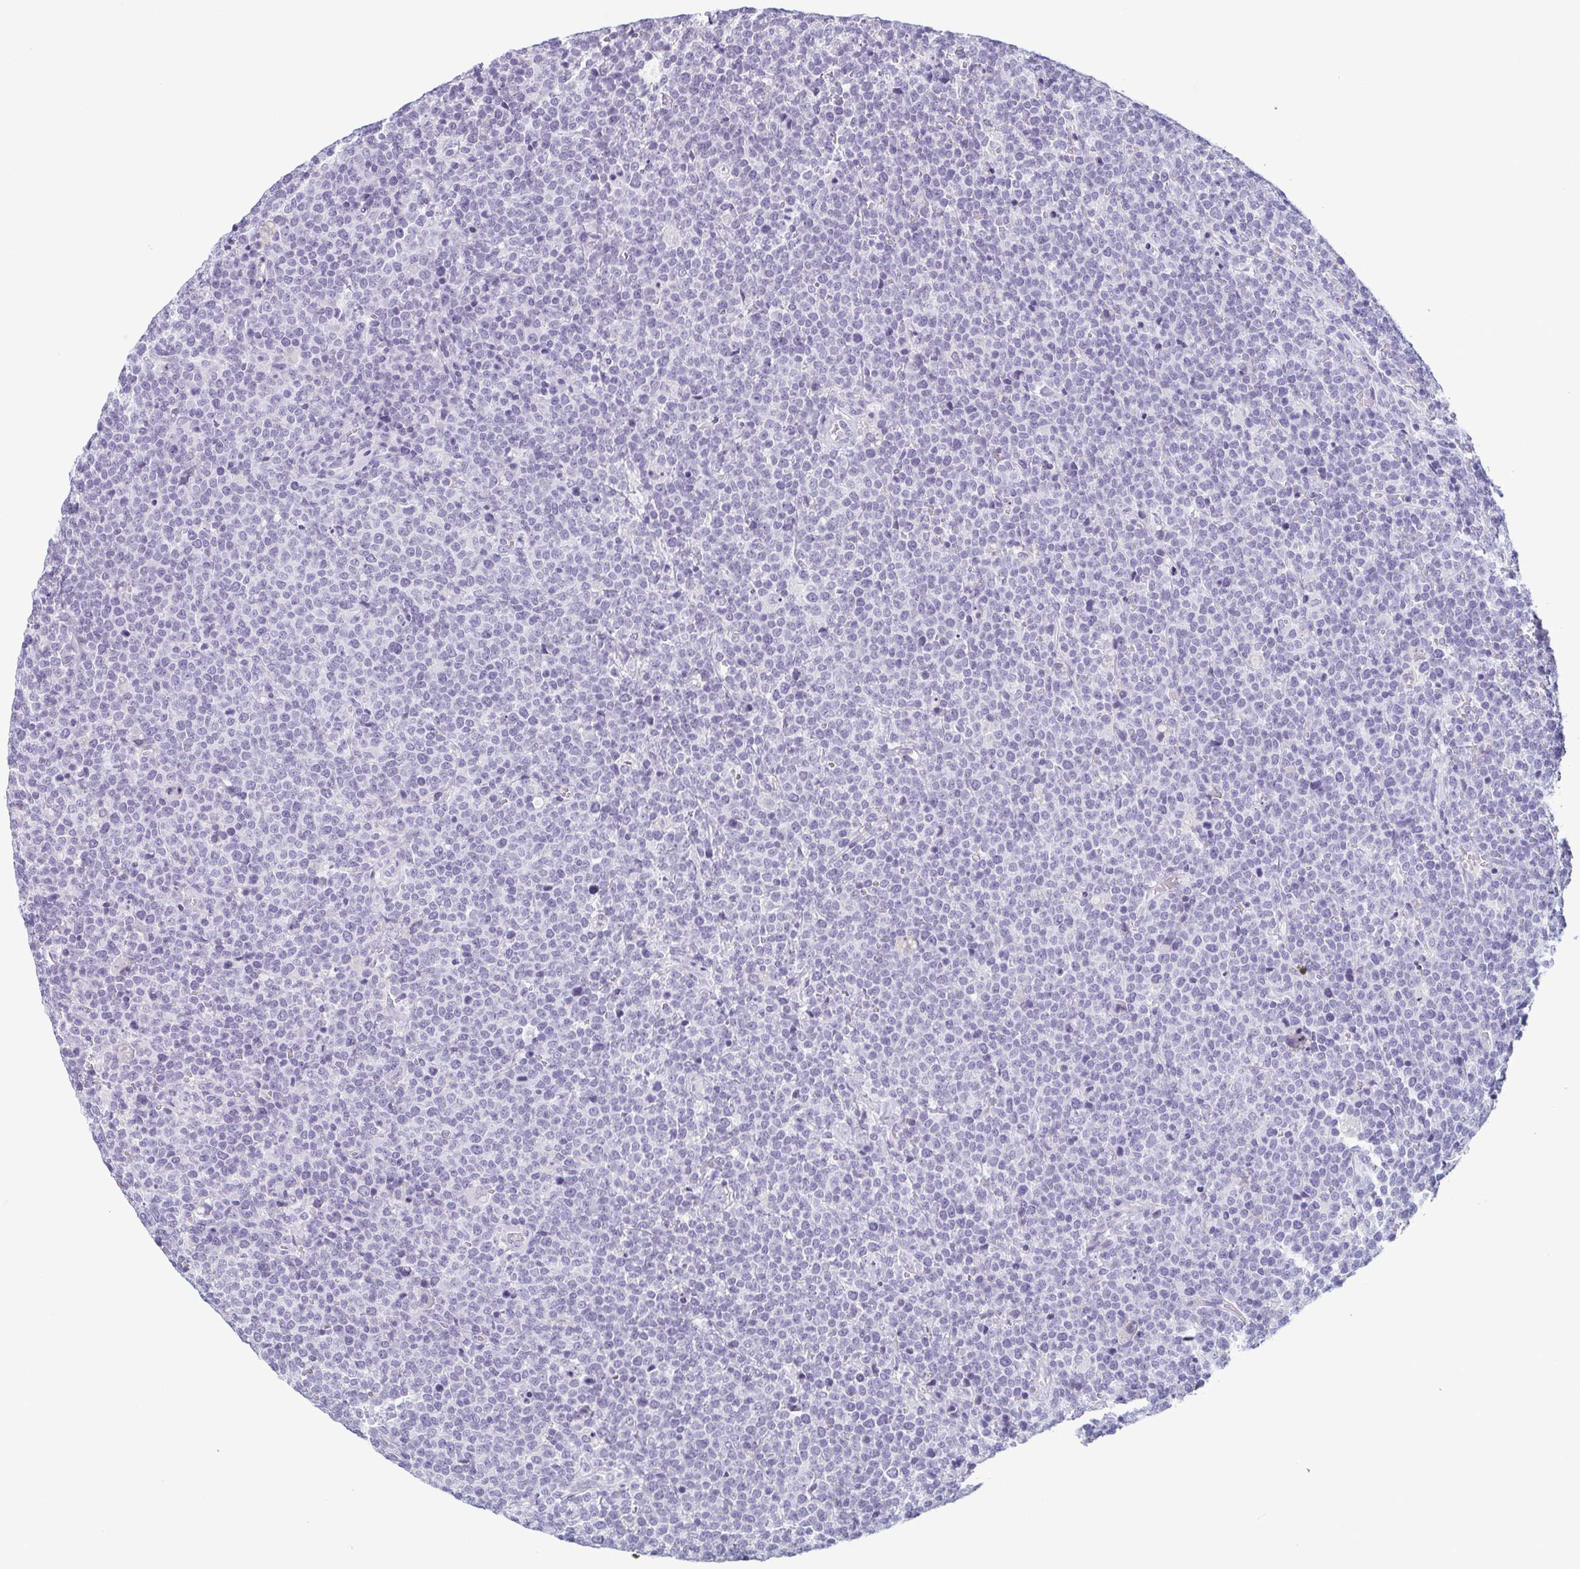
{"staining": {"intensity": "negative", "quantity": "none", "location": "none"}, "tissue": "lymphoma", "cell_type": "Tumor cells", "image_type": "cancer", "snomed": [{"axis": "morphology", "description": "Malignant lymphoma, non-Hodgkin's type, High grade"}, {"axis": "topography", "description": "Lymph node"}], "caption": "Tumor cells show no significant staining in high-grade malignant lymphoma, non-Hodgkin's type.", "gene": "KRT78", "patient": {"sex": "male", "age": 61}}